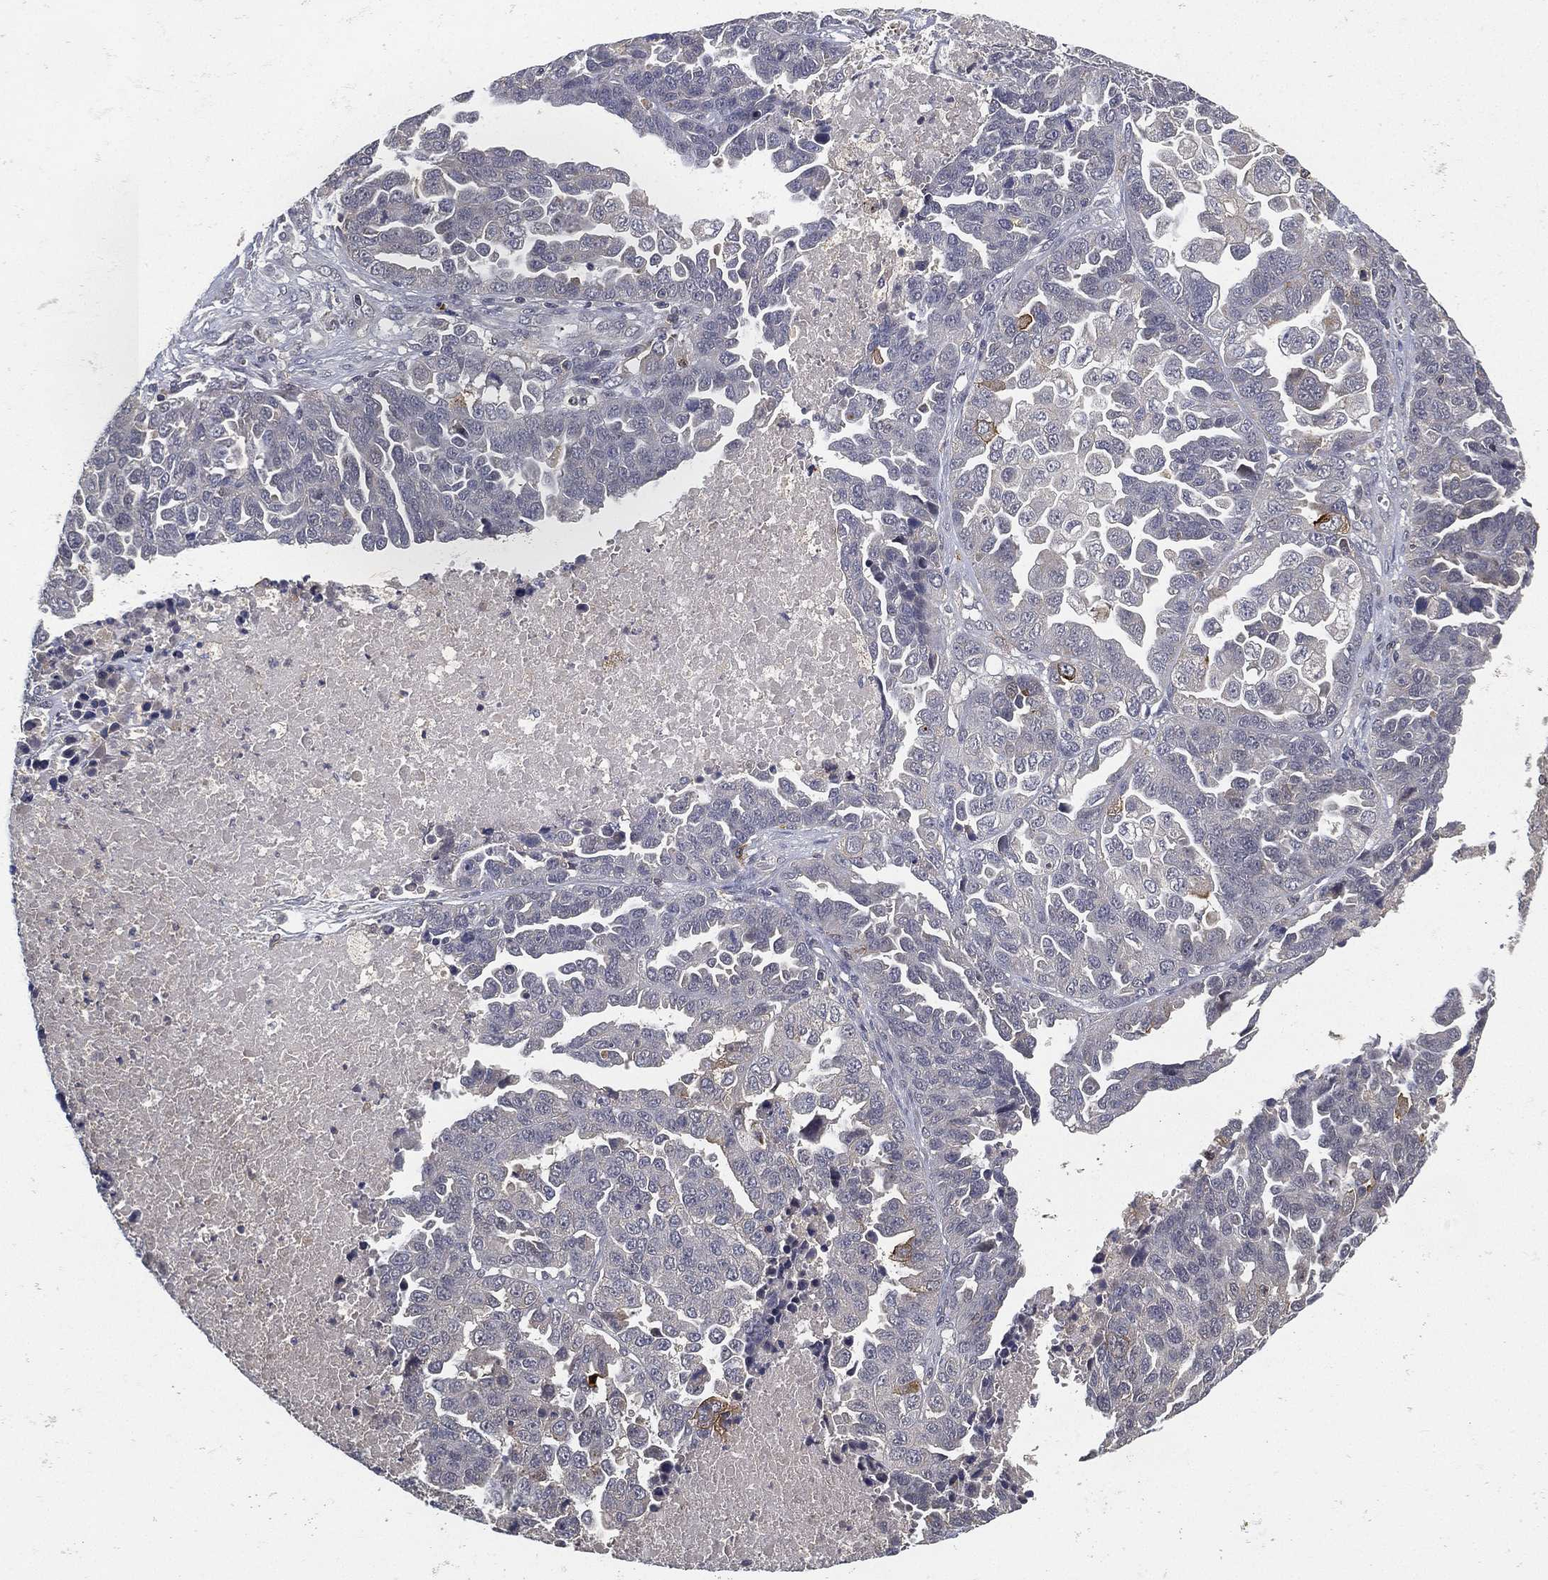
{"staining": {"intensity": "negative", "quantity": "none", "location": "none"}, "tissue": "ovarian cancer", "cell_type": "Tumor cells", "image_type": "cancer", "snomed": [{"axis": "morphology", "description": "Cystadenocarcinoma, serous, NOS"}, {"axis": "topography", "description": "Ovary"}], "caption": "Immunohistochemistry of human ovarian cancer (serous cystadenocarcinoma) shows no positivity in tumor cells.", "gene": "CFAP251", "patient": {"sex": "female", "age": 87}}